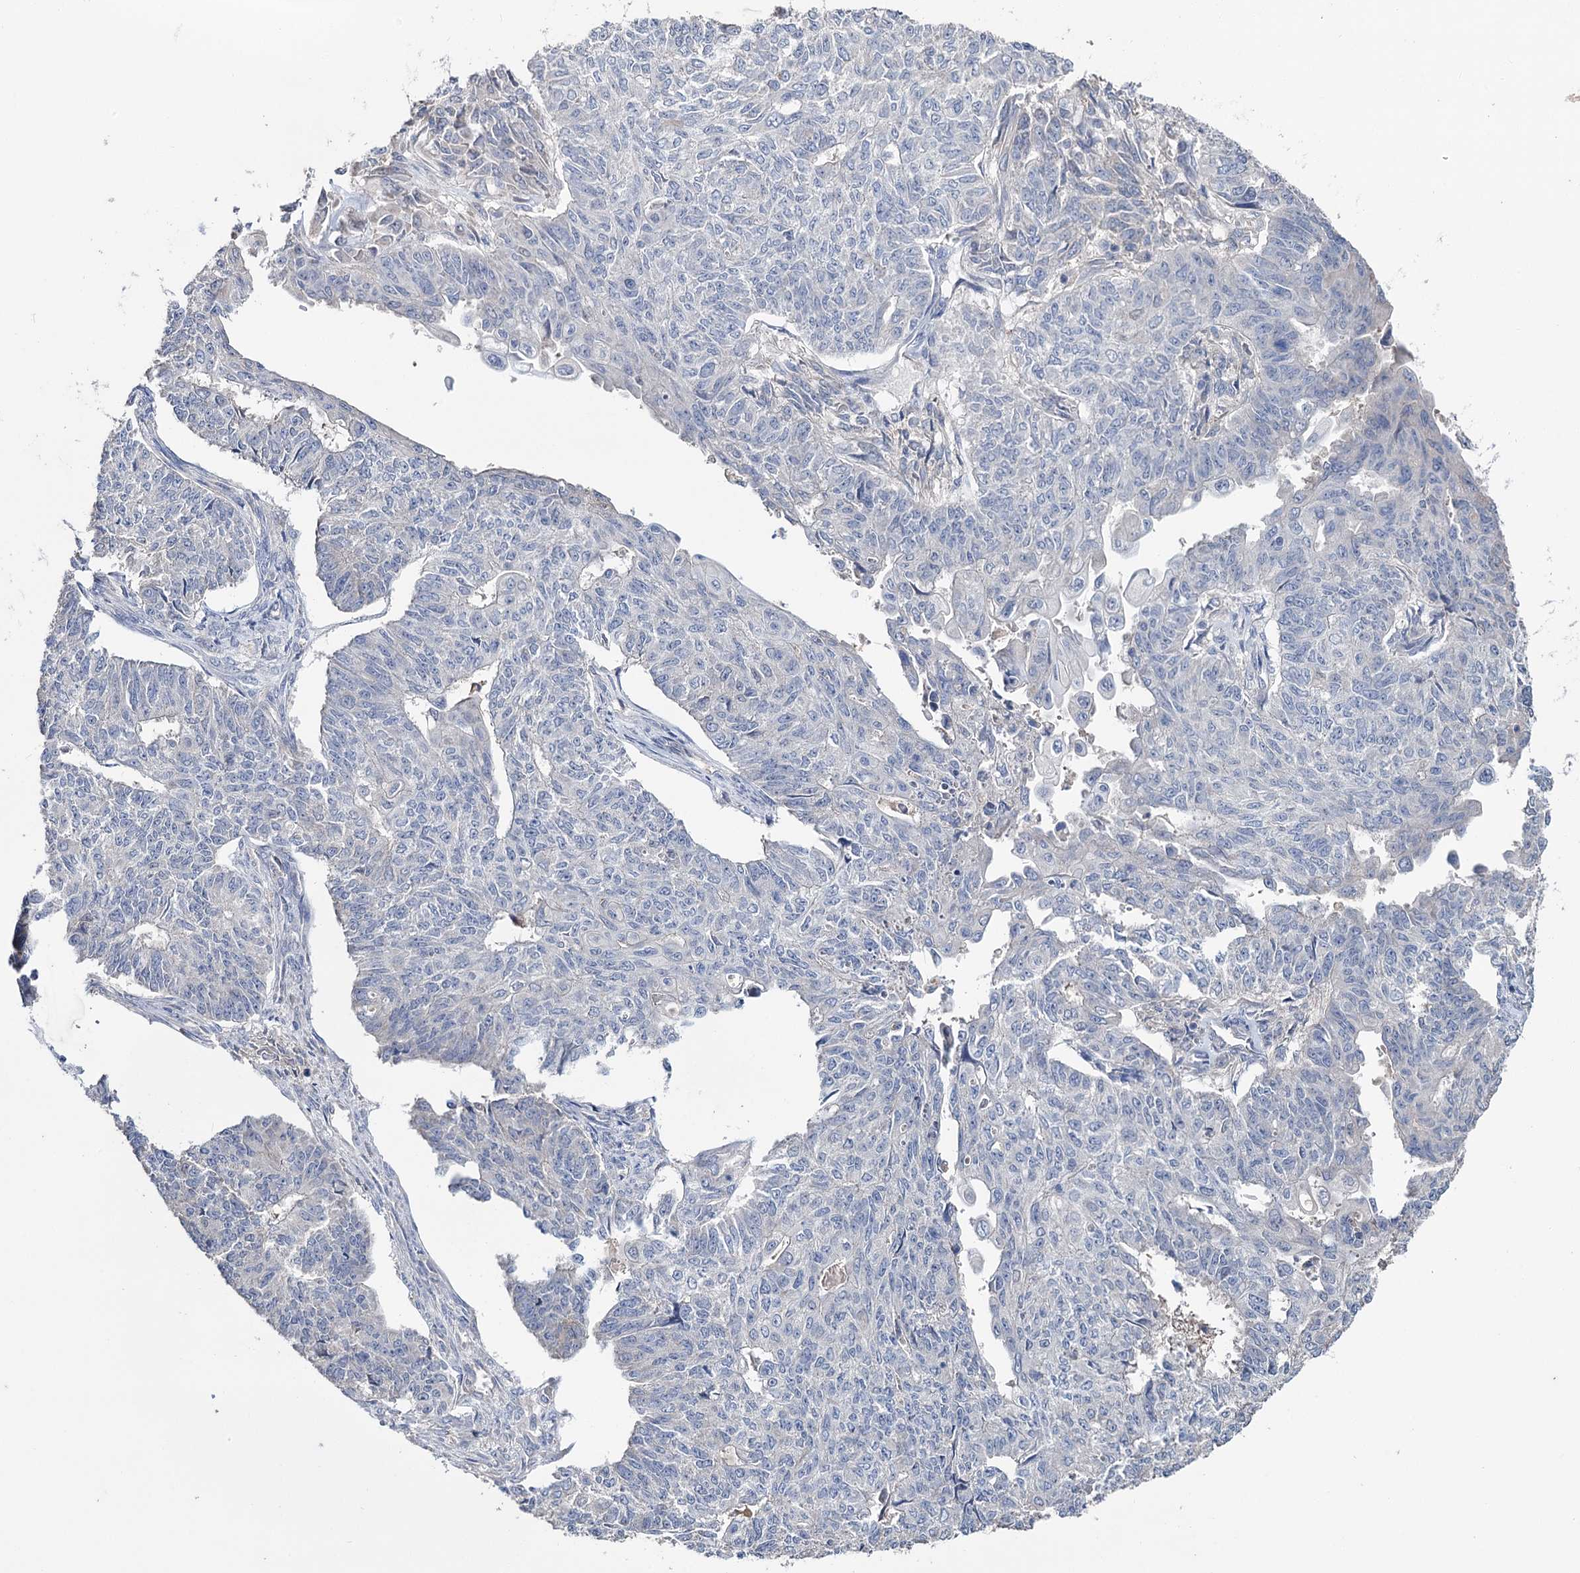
{"staining": {"intensity": "negative", "quantity": "none", "location": "none"}, "tissue": "endometrial cancer", "cell_type": "Tumor cells", "image_type": "cancer", "snomed": [{"axis": "morphology", "description": "Adenocarcinoma, NOS"}, {"axis": "topography", "description": "Endometrium"}], "caption": "DAB immunohistochemical staining of endometrial cancer reveals no significant positivity in tumor cells.", "gene": "EPB41L5", "patient": {"sex": "female", "age": 32}}